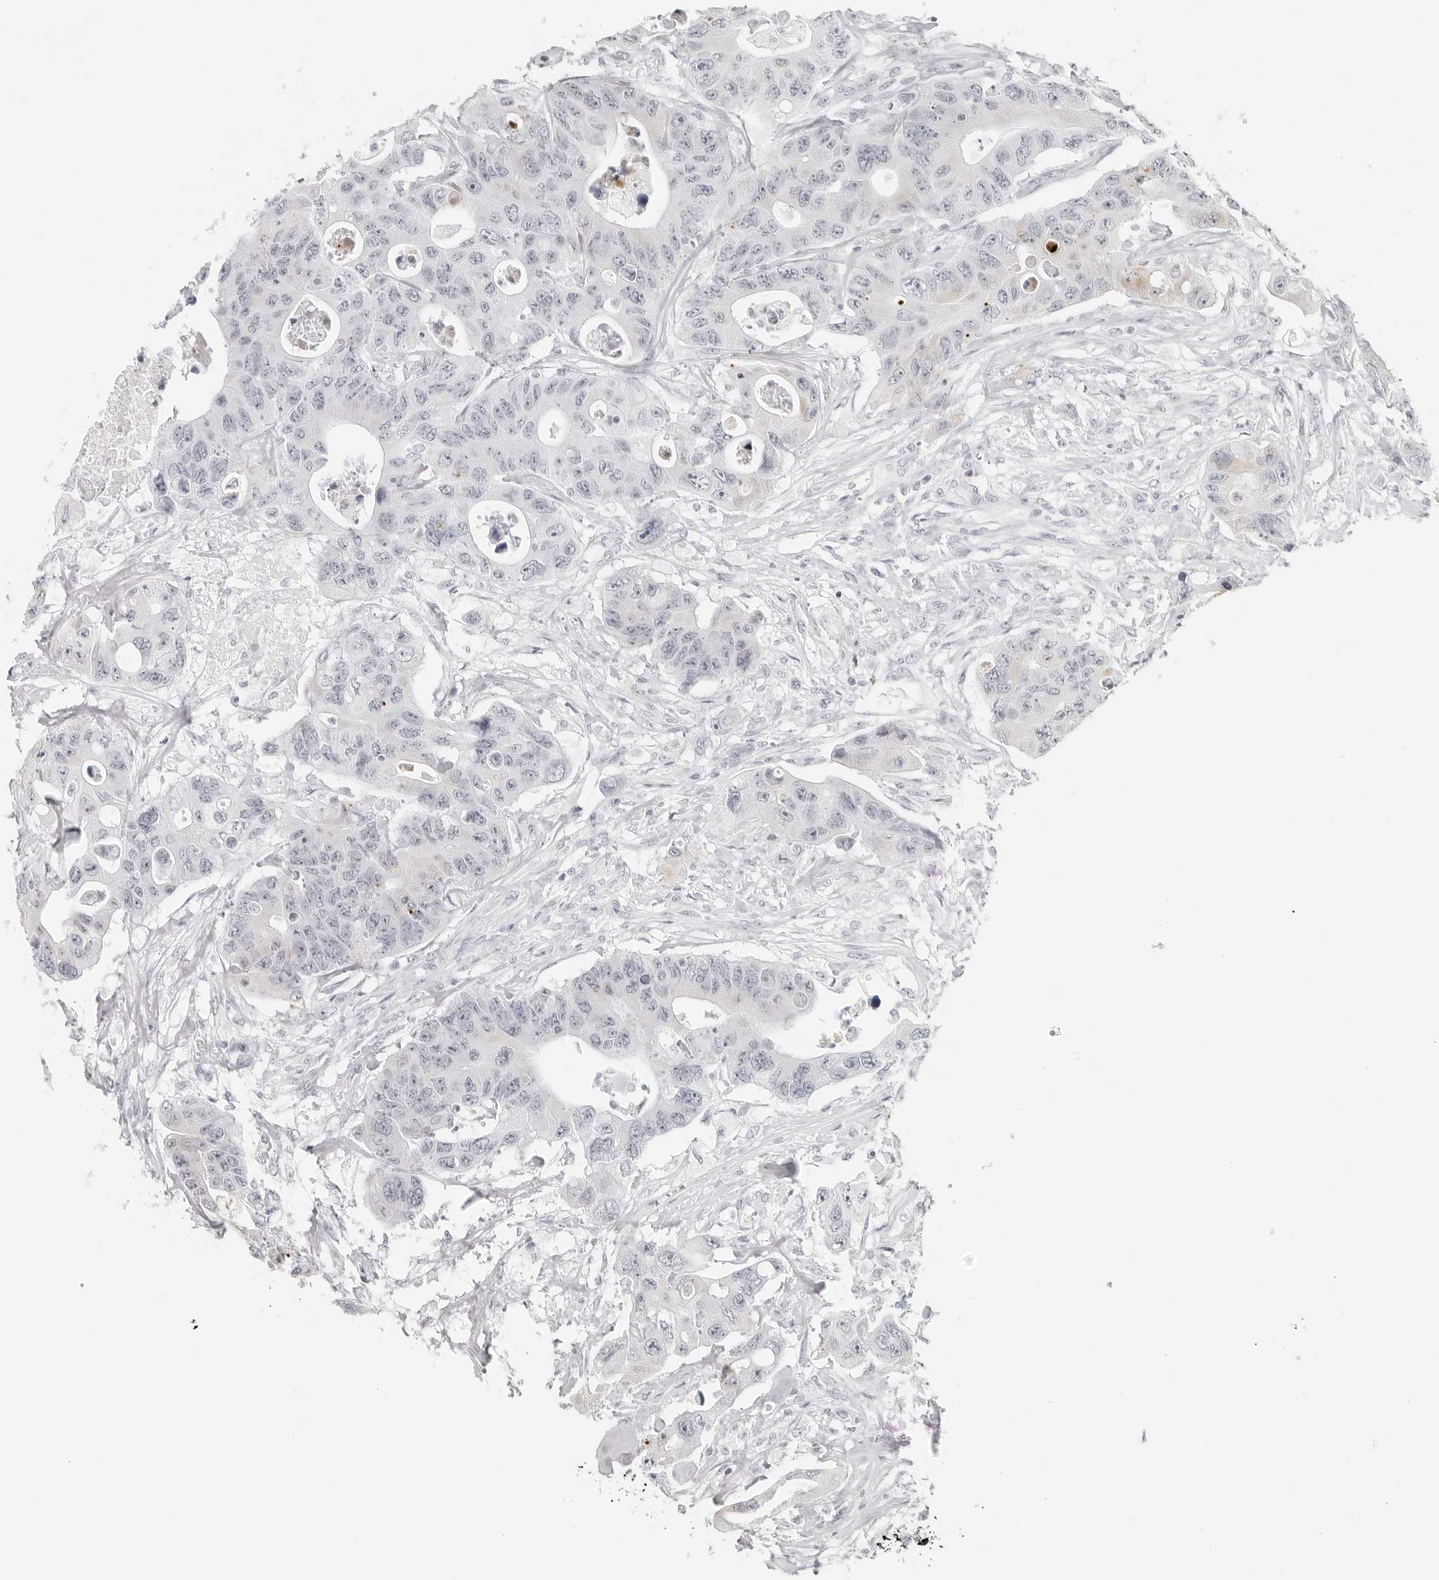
{"staining": {"intensity": "negative", "quantity": "none", "location": "none"}, "tissue": "colorectal cancer", "cell_type": "Tumor cells", "image_type": "cancer", "snomed": [{"axis": "morphology", "description": "Adenocarcinoma, NOS"}, {"axis": "topography", "description": "Colon"}], "caption": "High magnification brightfield microscopy of colorectal cancer stained with DAB (3,3'-diaminobenzidine) (brown) and counterstained with hematoxylin (blue): tumor cells show no significant staining.", "gene": "RPS6KC1", "patient": {"sex": "female", "age": 46}}